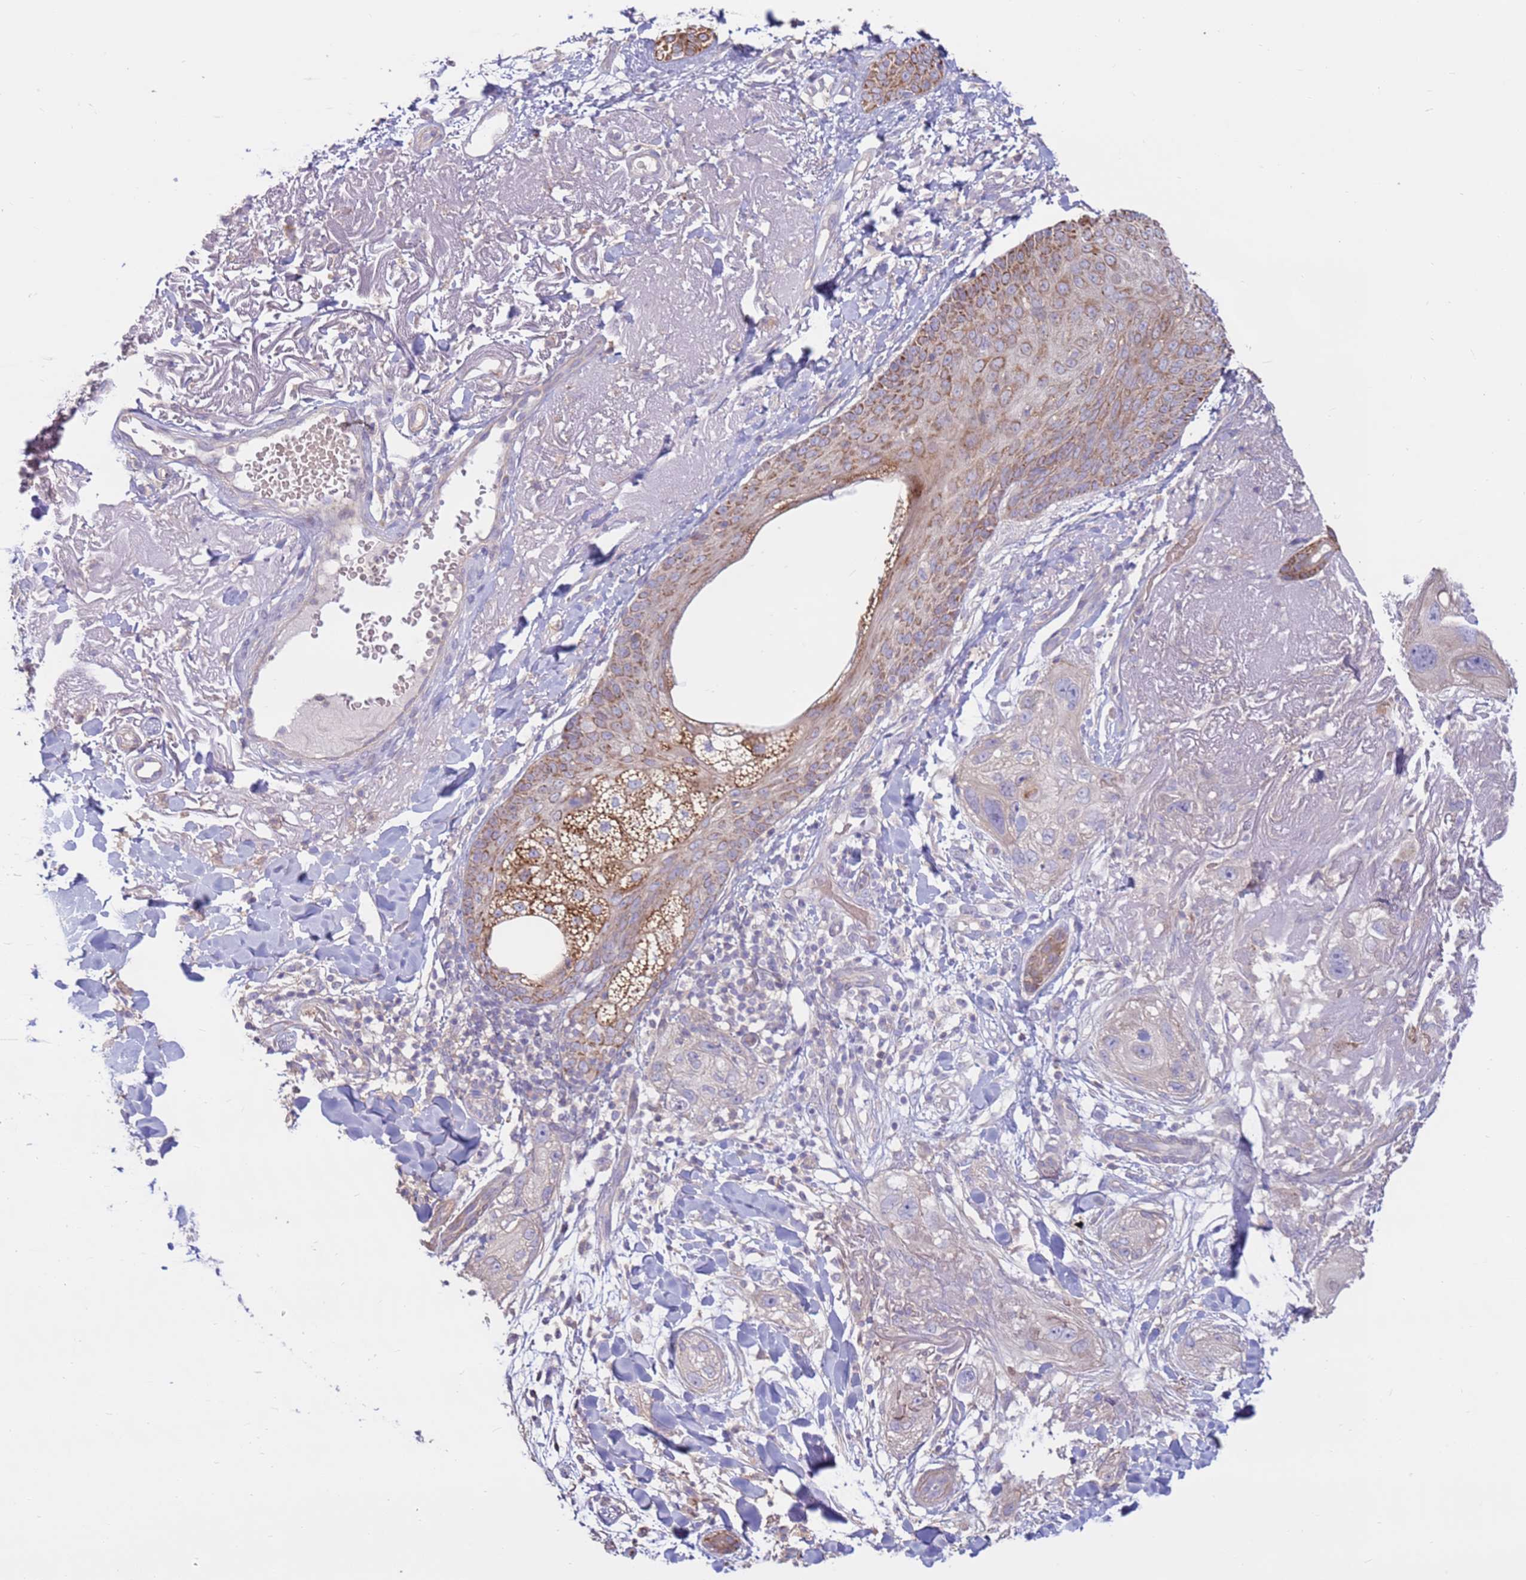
{"staining": {"intensity": "negative", "quantity": "none", "location": "none"}, "tissue": "skin cancer", "cell_type": "Tumor cells", "image_type": "cancer", "snomed": [{"axis": "morphology", "description": "Normal tissue, NOS"}, {"axis": "morphology", "description": "Squamous cell carcinoma, NOS"}, {"axis": "topography", "description": "Skin"}], "caption": "High magnification brightfield microscopy of skin cancer (squamous cell carcinoma) stained with DAB (brown) and counterstained with hematoxylin (blue): tumor cells show no significant staining.", "gene": "EVA1B", "patient": {"sex": "male", "age": 72}}